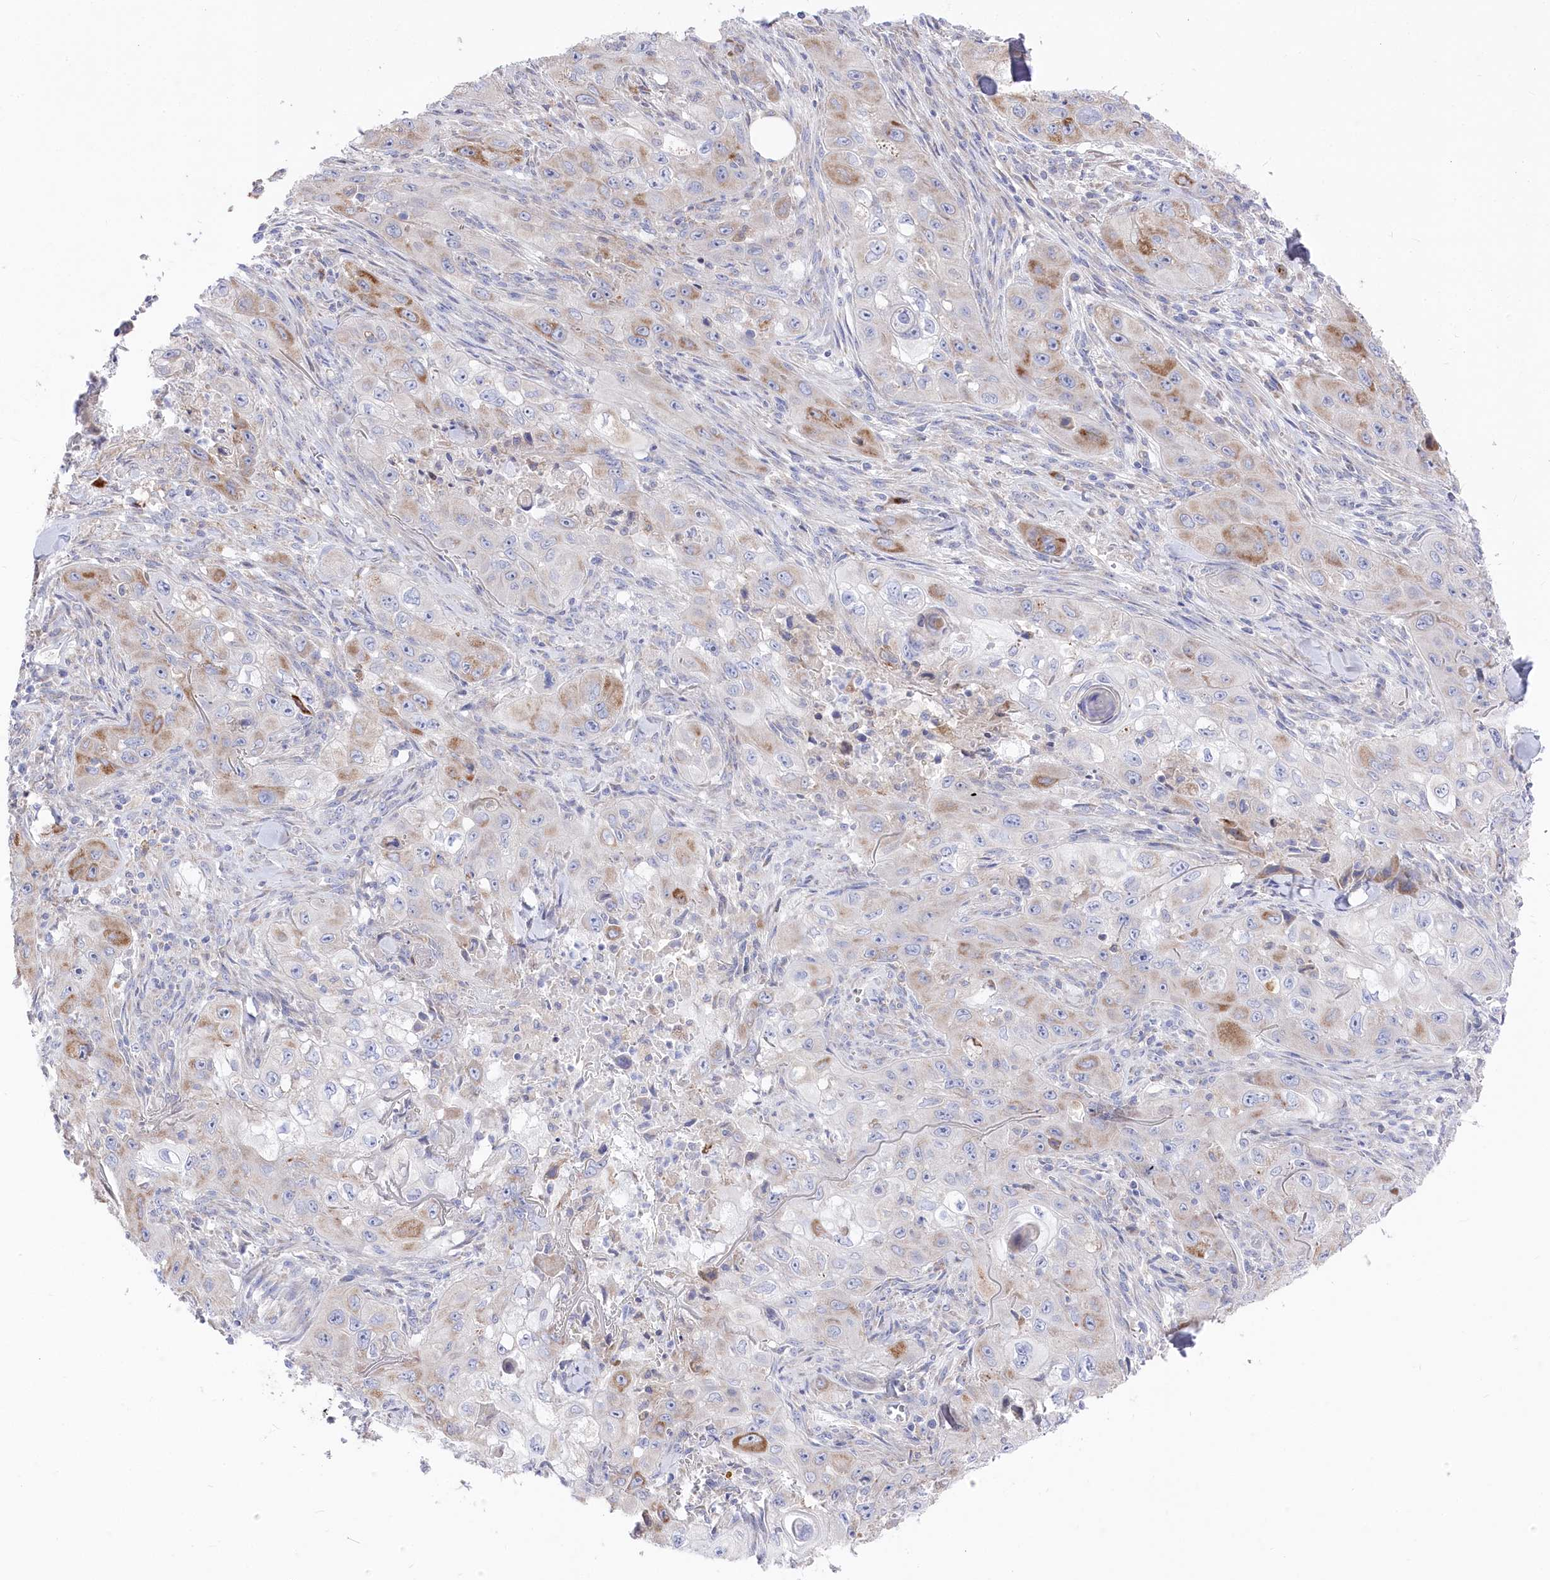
{"staining": {"intensity": "moderate", "quantity": "<25%", "location": "cytoplasmic/membranous"}, "tissue": "skin cancer", "cell_type": "Tumor cells", "image_type": "cancer", "snomed": [{"axis": "morphology", "description": "Squamous cell carcinoma, NOS"}, {"axis": "topography", "description": "Skin"}, {"axis": "topography", "description": "Subcutis"}], "caption": "The photomicrograph exhibits staining of squamous cell carcinoma (skin), revealing moderate cytoplasmic/membranous protein positivity (brown color) within tumor cells.", "gene": "POGLUT1", "patient": {"sex": "male", "age": 73}}